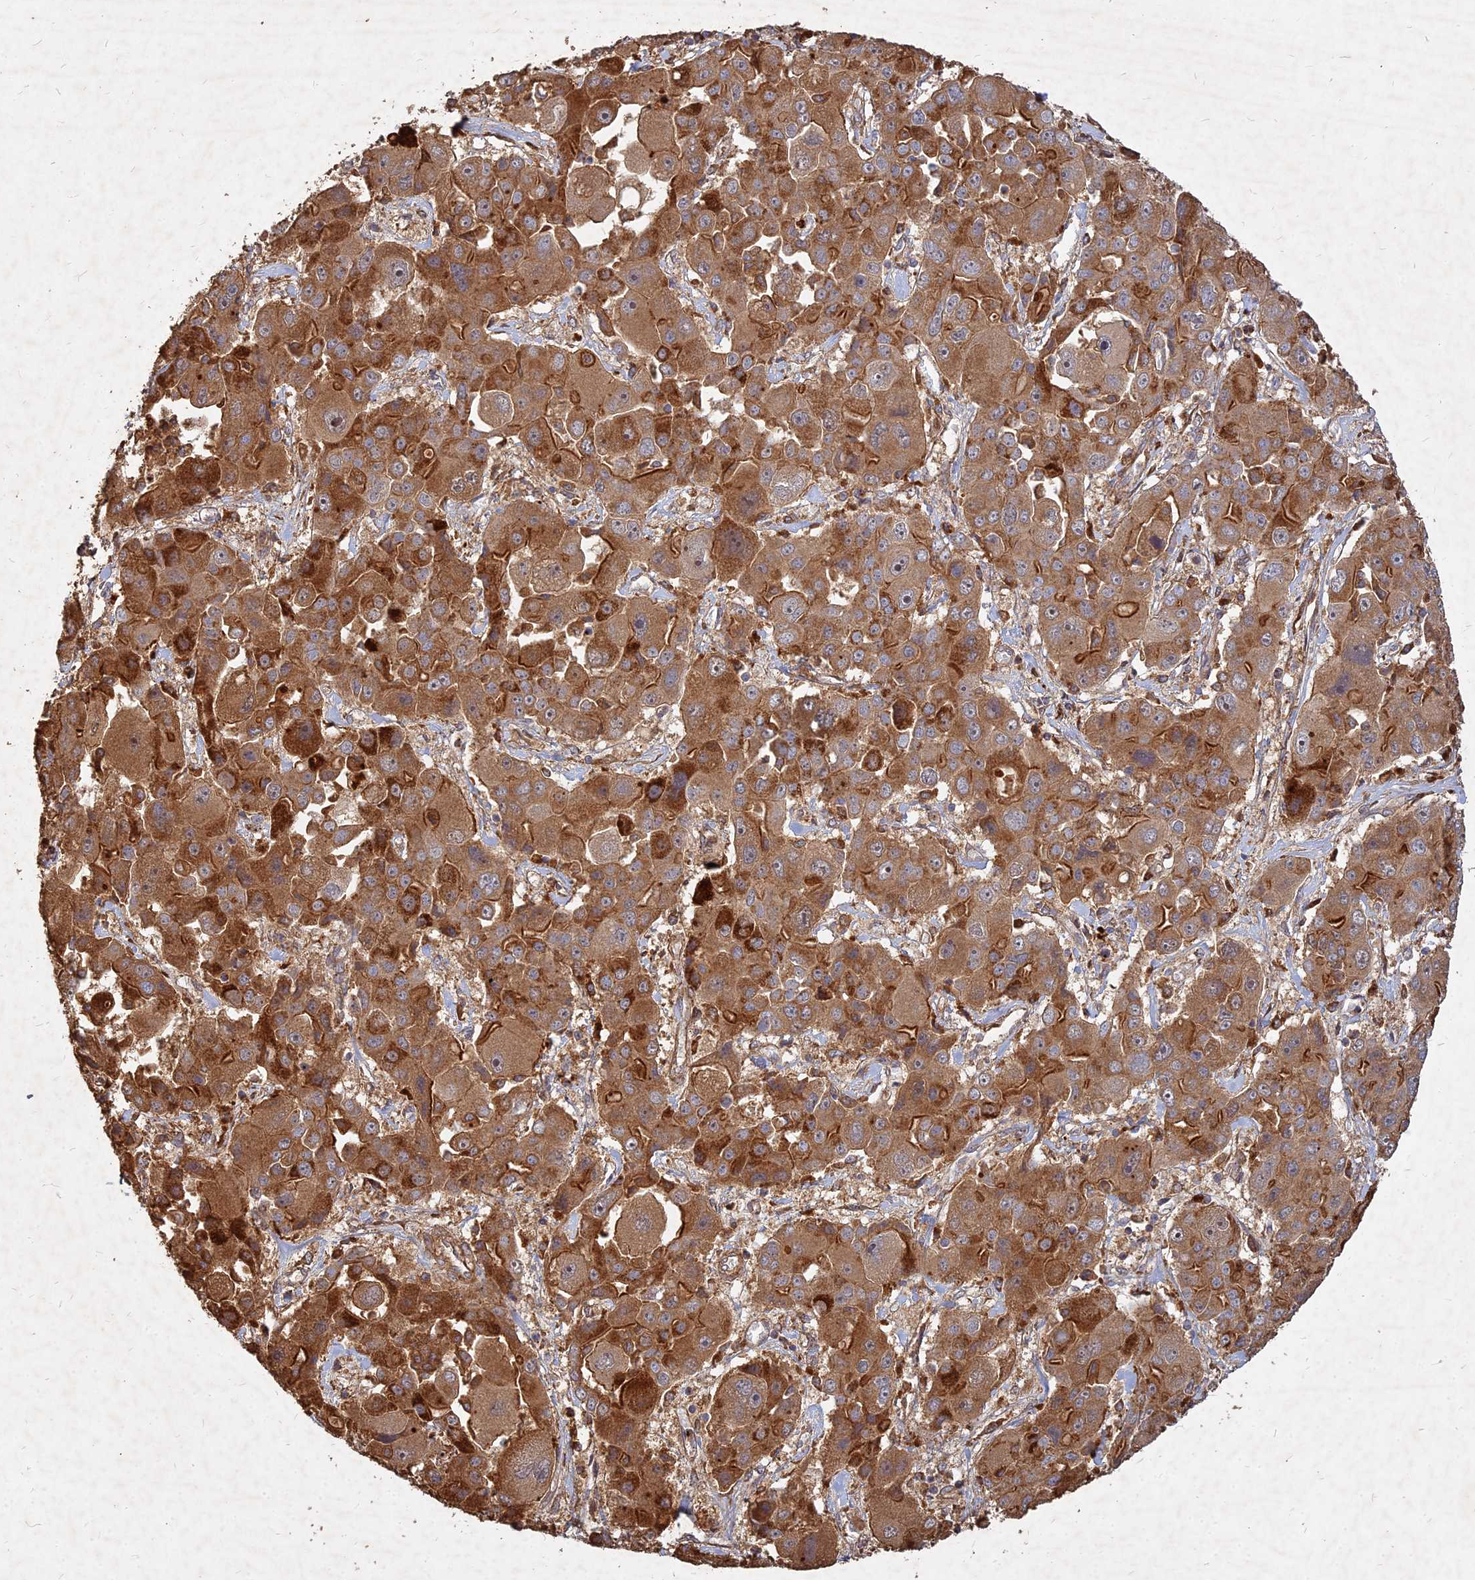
{"staining": {"intensity": "strong", "quantity": ">75%", "location": "cytoplasmic/membranous"}, "tissue": "liver cancer", "cell_type": "Tumor cells", "image_type": "cancer", "snomed": [{"axis": "morphology", "description": "Cholangiocarcinoma"}, {"axis": "topography", "description": "Liver"}], "caption": "A brown stain shows strong cytoplasmic/membranous positivity of a protein in human cholangiocarcinoma (liver) tumor cells.", "gene": "UBE2W", "patient": {"sex": "male", "age": 67}}